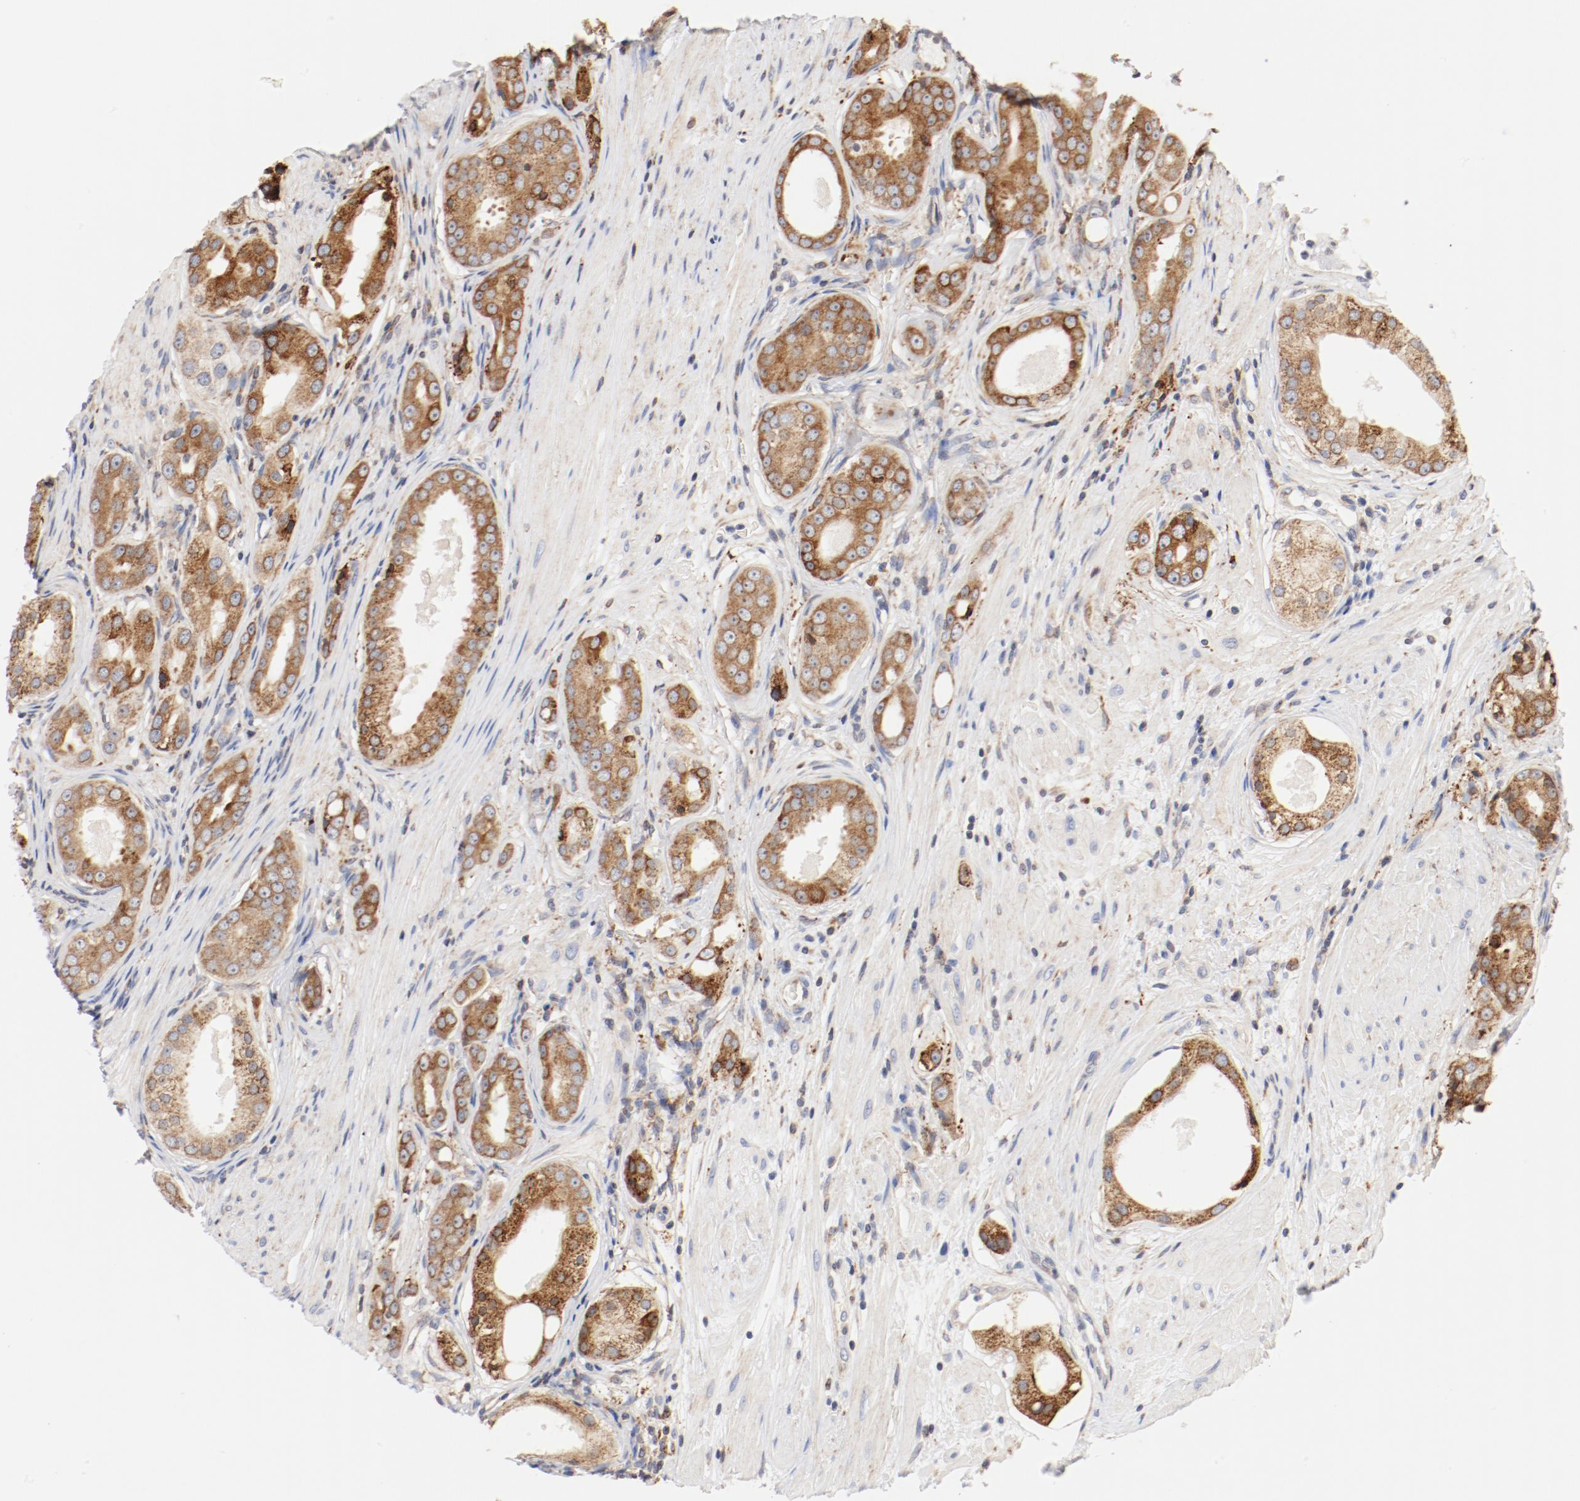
{"staining": {"intensity": "moderate", "quantity": ">75%", "location": "cytoplasmic/membranous"}, "tissue": "prostate cancer", "cell_type": "Tumor cells", "image_type": "cancer", "snomed": [{"axis": "morphology", "description": "Adenocarcinoma, Medium grade"}, {"axis": "topography", "description": "Prostate"}], "caption": "About >75% of tumor cells in human prostate cancer demonstrate moderate cytoplasmic/membranous protein positivity as visualized by brown immunohistochemical staining.", "gene": "PDPK1", "patient": {"sex": "male", "age": 53}}